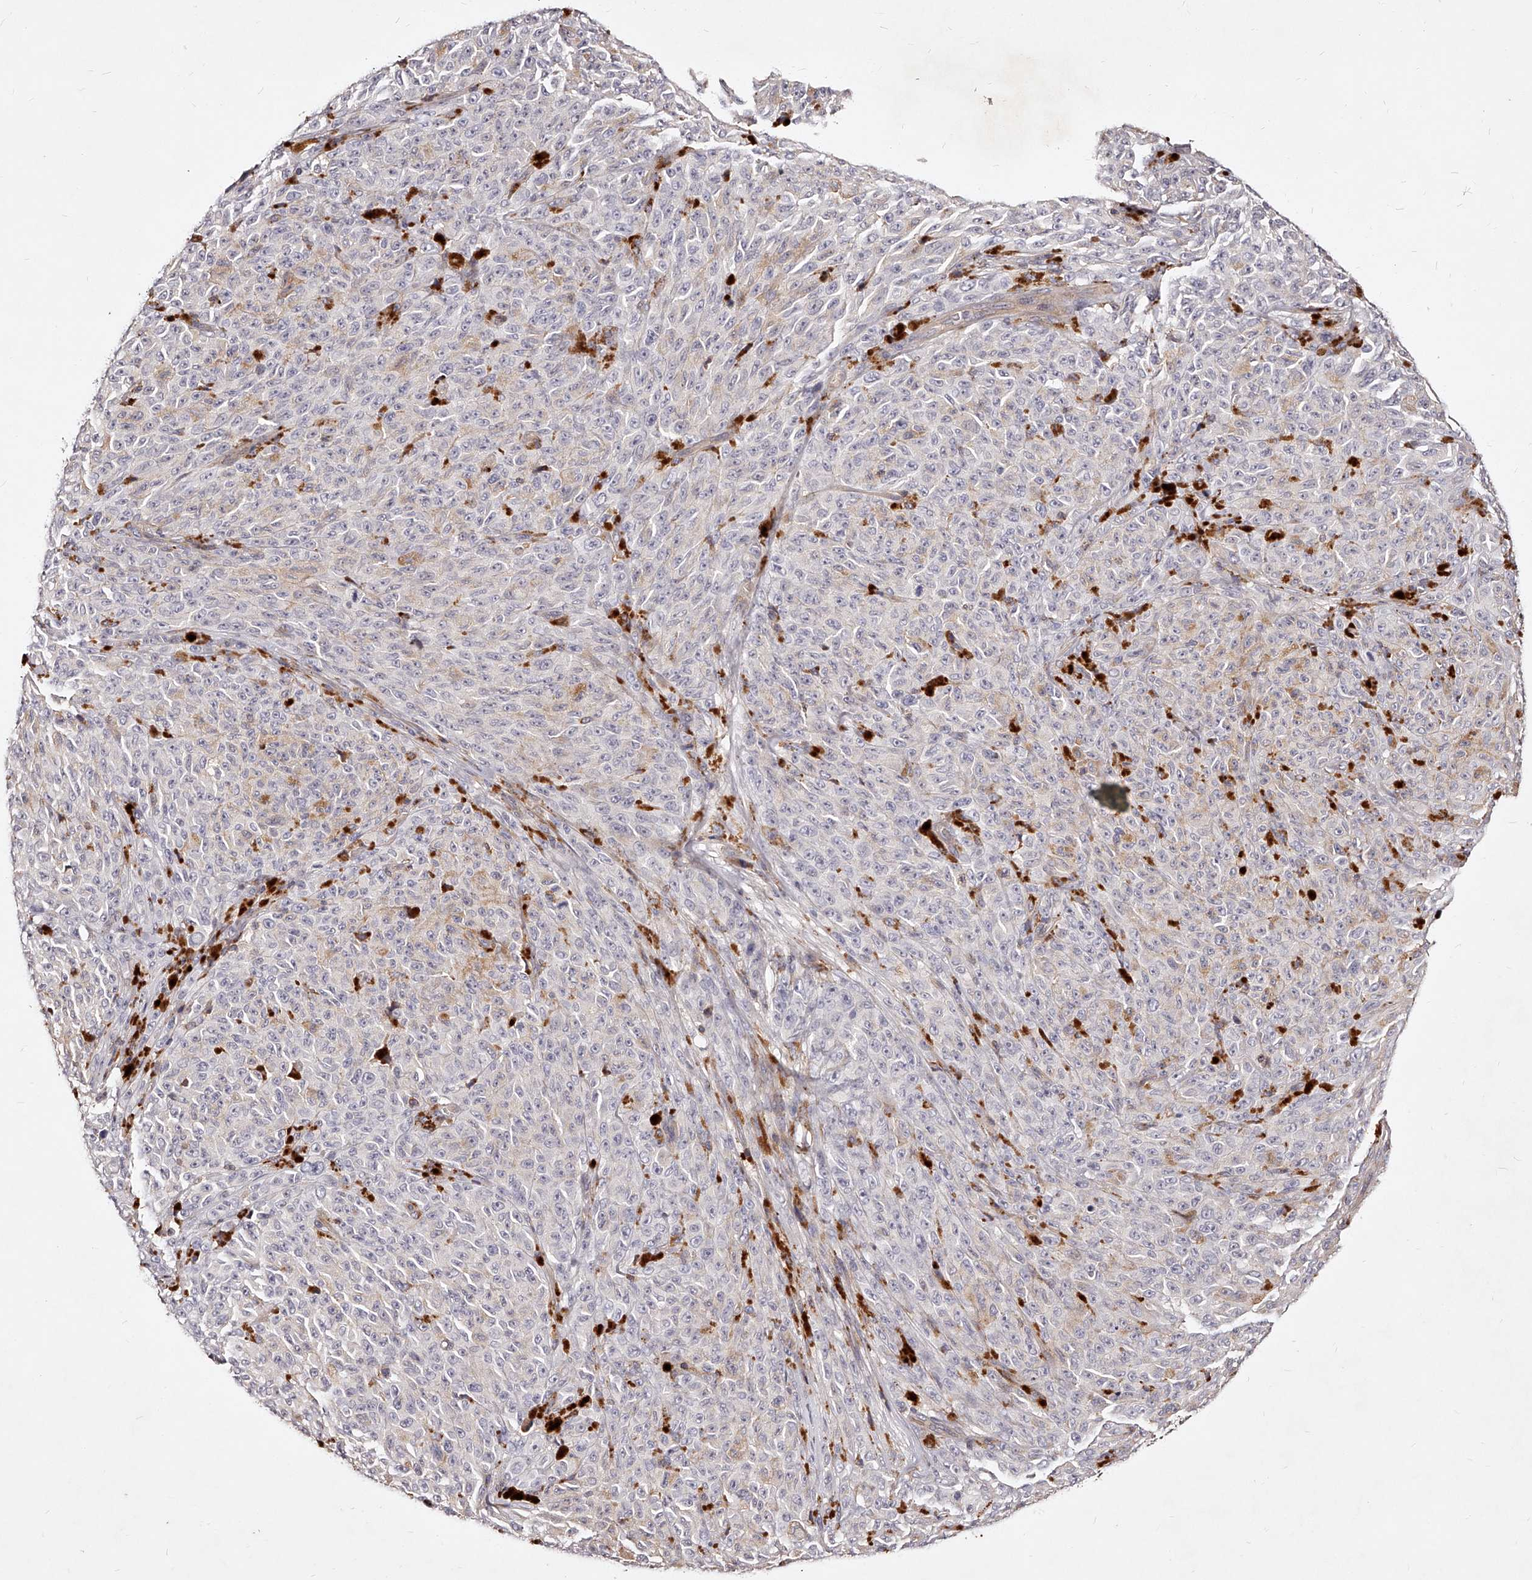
{"staining": {"intensity": "negative", "quantity": "none", "location": "none"}, "tissue": "melanoma", "cell_type": "Tumor cells", "image_type": "cancer", "snomed": [{"axis": "morphology", "description": "Malignant melanoma, NOS"}, {"axis": "topography", "description": "Skin"}], "caption": "Immunohistochemical staining of human malignant melanoma shows no significant positivity in tumor cells.", "gene": "PHACTR1", "patient": {"sex": "female", "age": 82}}